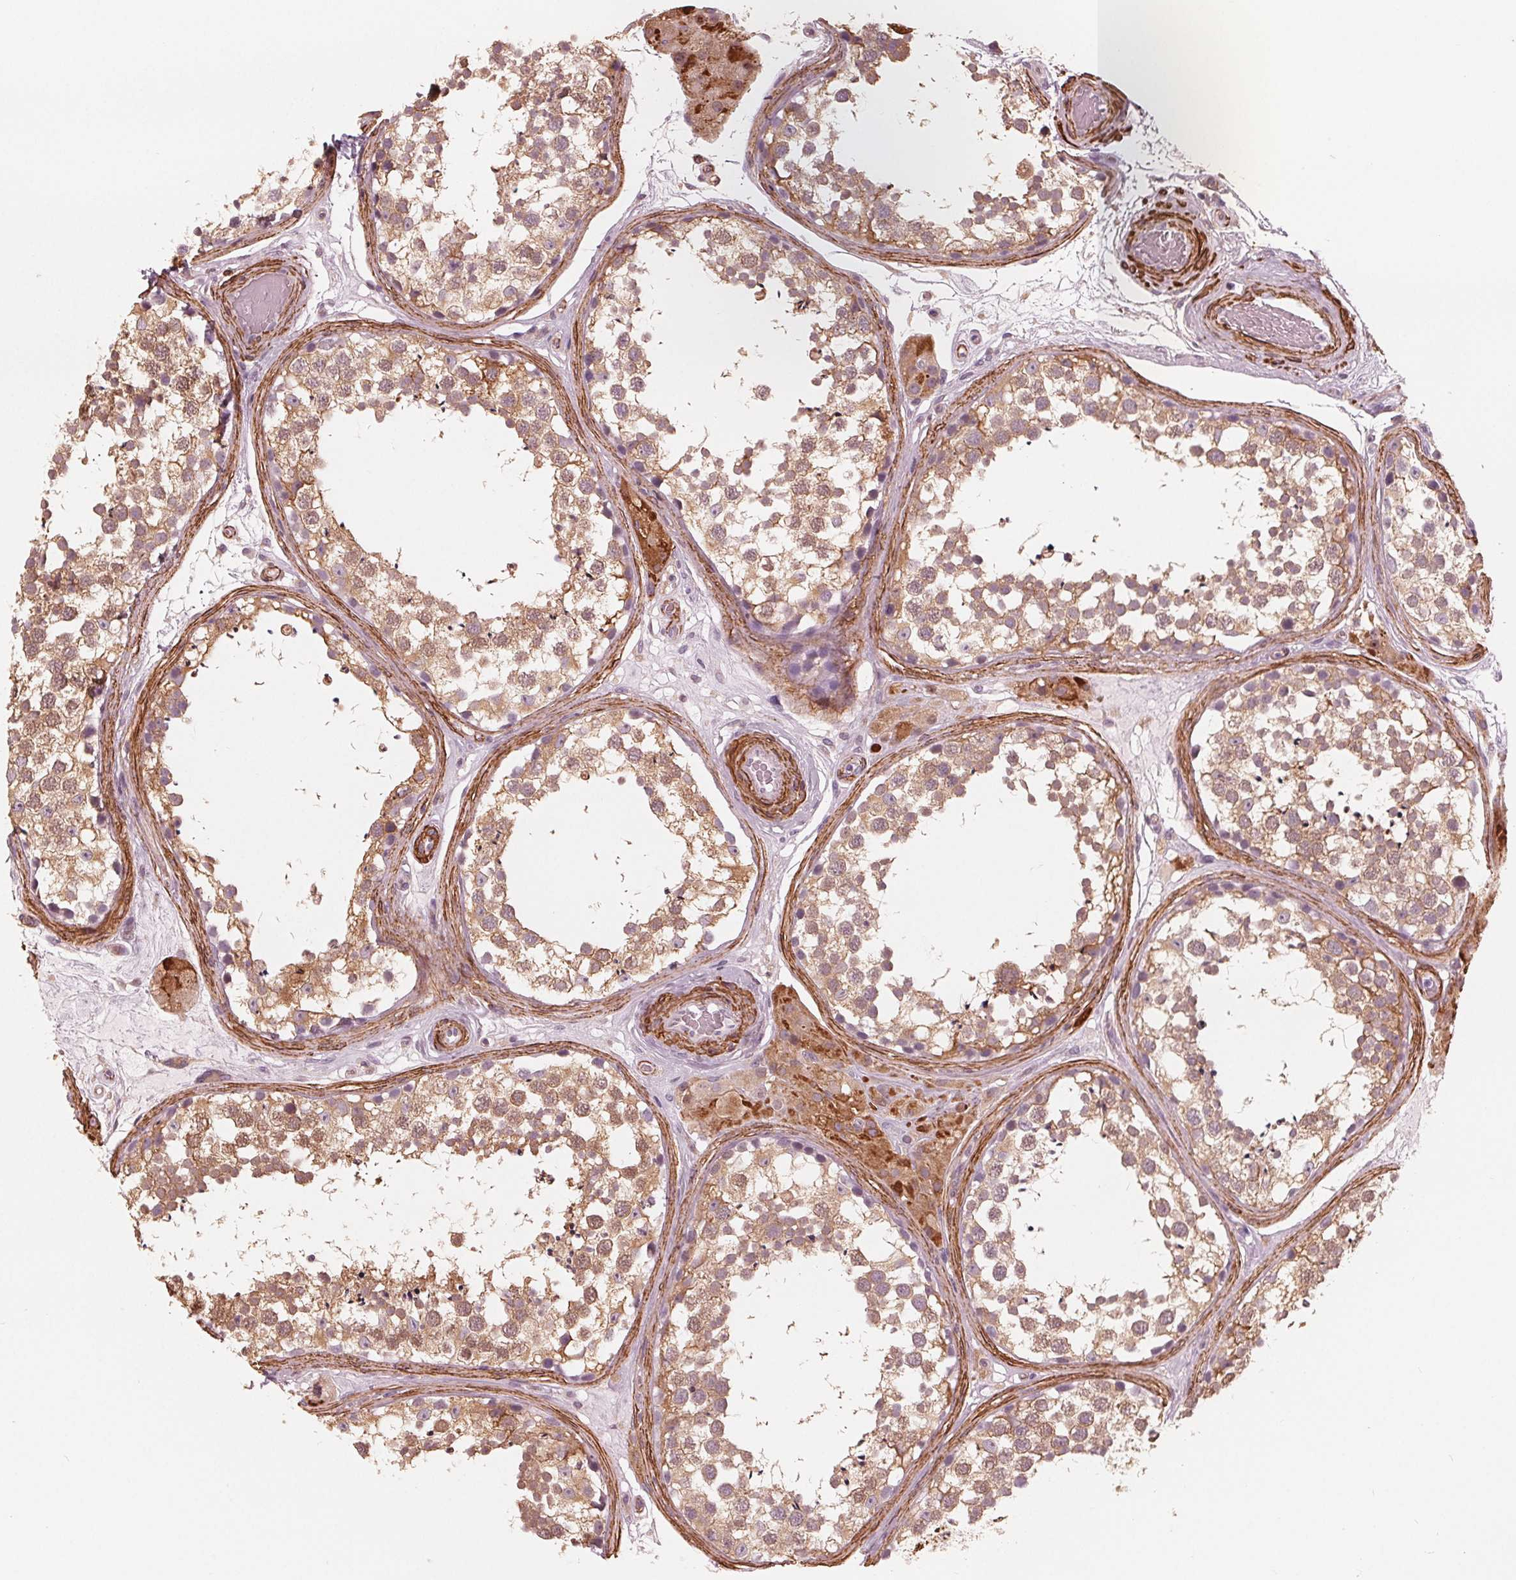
{"staining": {"intensity": "moderate", "quantity": "25%-75%", "location": "cytoplasmic/membranous"}, "tissue": "testis", "cell_type": "Cells in seminiferous ducts", "image_type": "normal", "snomed": [{"axis": "morphology", "description": "Normal tissue, NOS"}, {"axis": "morphology", "description": "Seminoma, NOS"}, {"axis": "topography", "description": "Testis"}], "caption": "This image demonstrates benign testis stained with immunohistochemistry to label a protein in brown. The cytoplasmic/membranous of cells in seminiferous ducts show moderate positivity for the protein. Nuclei are counter-stained blue.", "gene": "MIER3", "patient": {"sex": "male", "age": 65}}